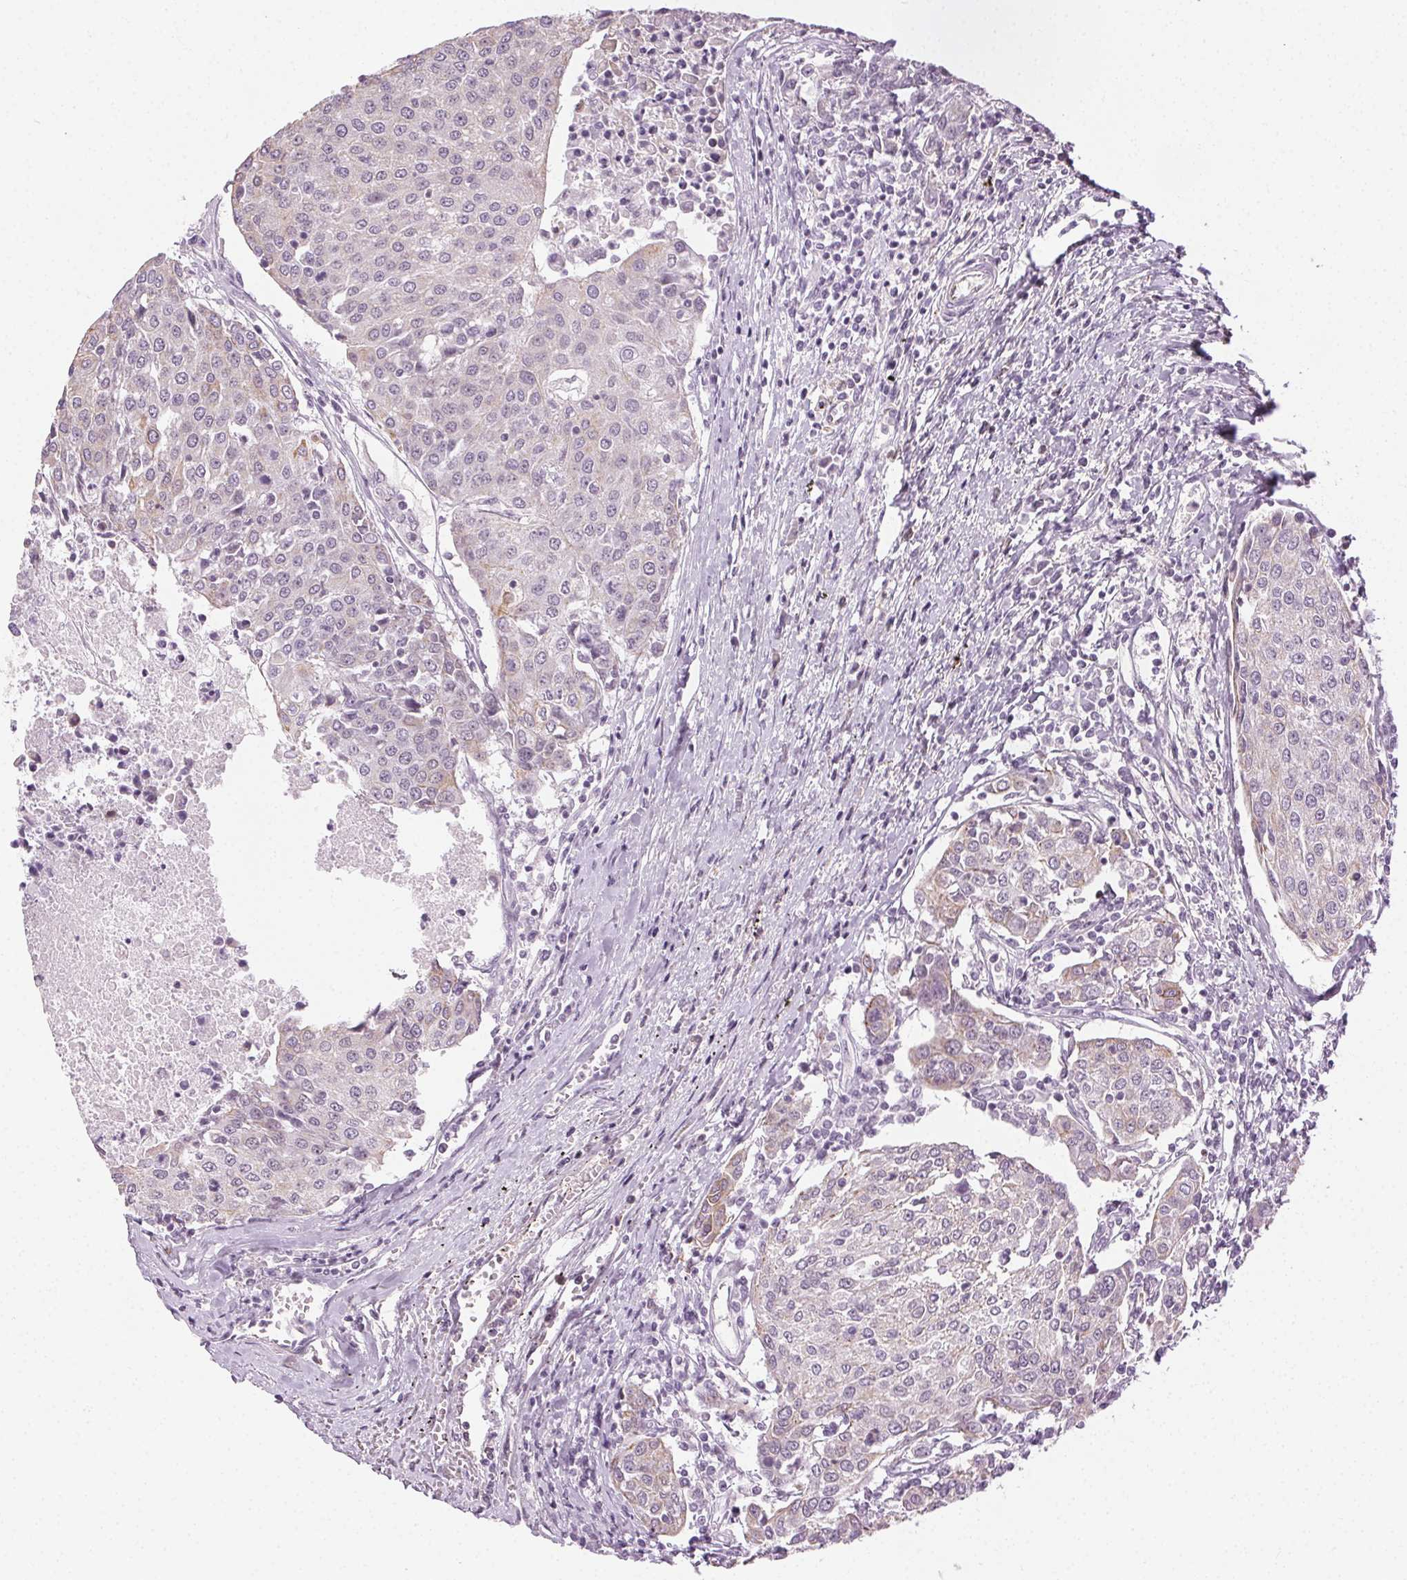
{"staining": {"intensity": "weak", "quantity": "<25%", "location": "cytoplasmic/membranous"}, "tissue": "urothelial cancer", "cell_type": "Tumor cells", "image_type": "cancer", "snomed": [{"axis": "morphology", "description": "Urothelial carcinoma, High grade"}, {"axis": "topography", "description": "Urinary bladder"}], "caption": "Immunohistochemistry (IHC) histopathology image of neoplastic tissue: high-grade urothelial carcinoma stained with DAB (3,3'-diaminobenzidine) reveals no significant protein expression in tumor cells. (Brightfield microscopy of DAB (3,3'-diaminobenzidine) immunohistochemistry (IHC) at high magnification).", "gene": "AIF1L", "patient": {"sex": "female", "age": 85}}